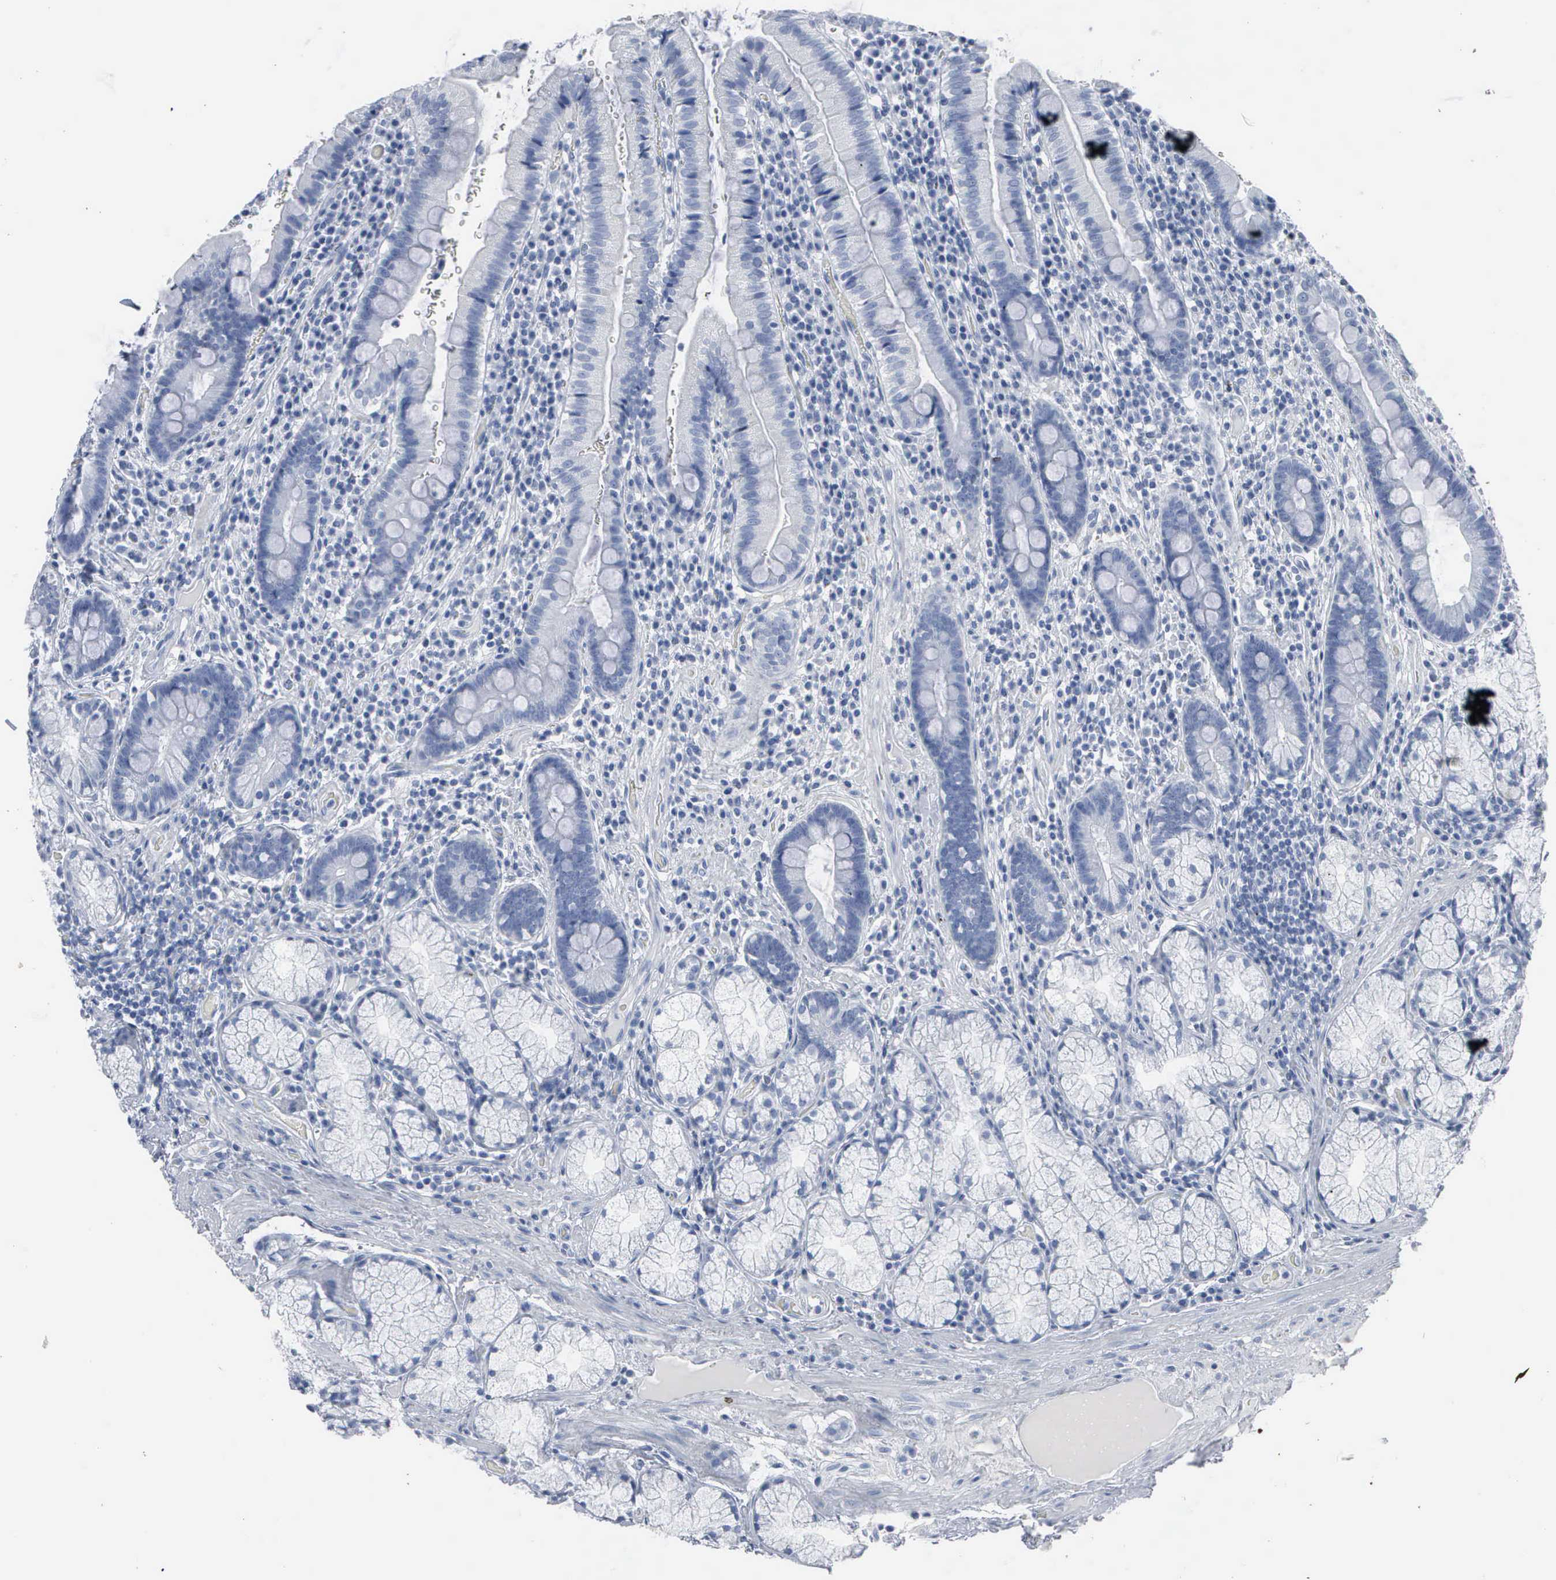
{"staining": {"intensity": "negative", "quantity": "none", "location": "none"}, "tissue": "duodenum", "cell_type": "Glandular cells", "image_type": "normal", "snomed": [{"axis": "morphology", "description": "Normal tissue, NOS"}, {"axis": "topography", "description": "Stomach, lower"}, {"axis": "topography", "description": "Duodenum"}], "caption": "Immunohistochemical staining of benign duodenum displays no significant staining in glandular cells.", "gene": "DMD", "patient": {"sex": "male", "age": 84}}